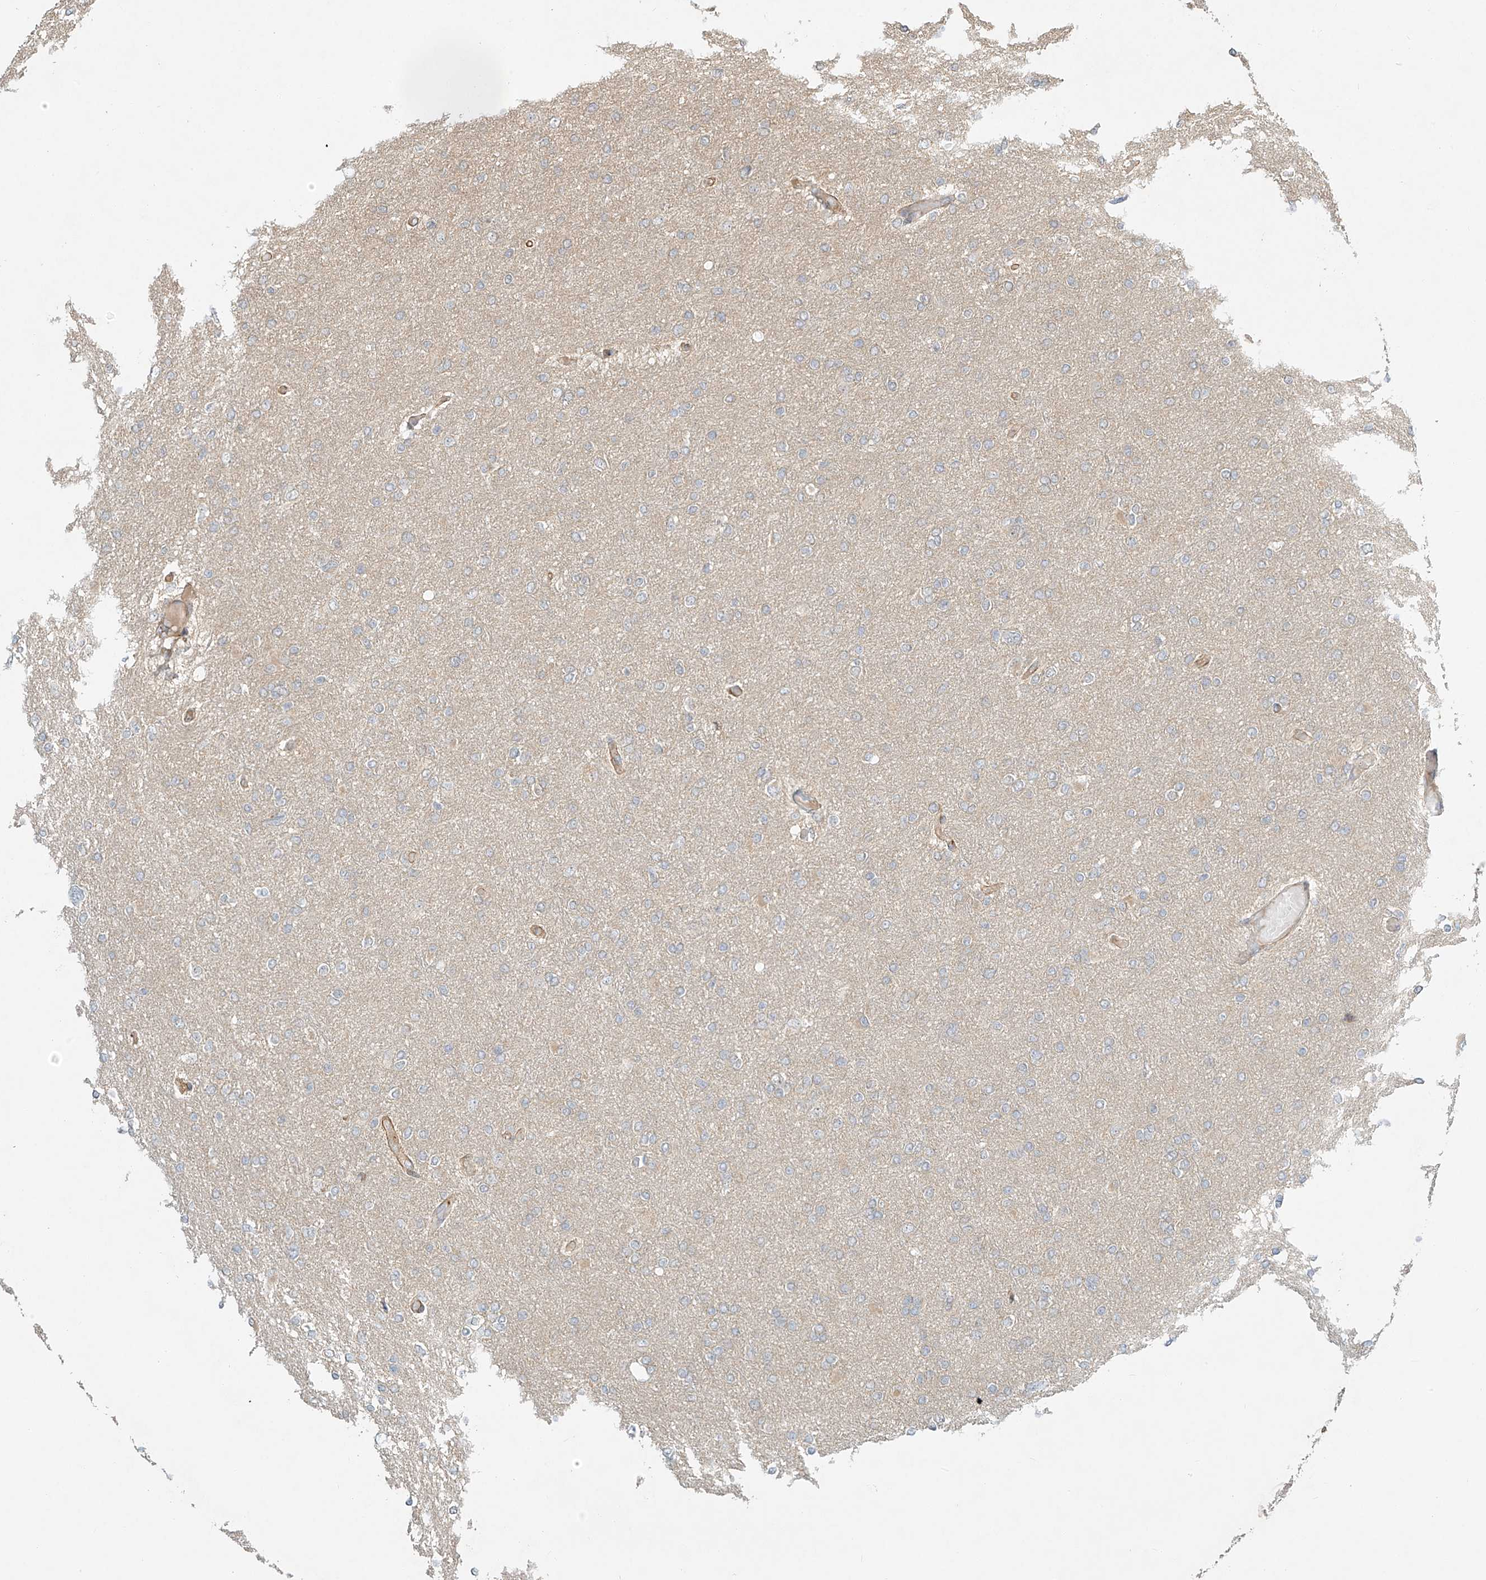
{"staining": {"intensity": "negative", "quantity": "none", "location": "none"}, "tissue": "glioma", "cell_type": "Tumor cells", "image_type": "cancer", "snomed": [{"axis": "morphology", "description": "Glioma, malignant, High grade"}, {"axis": "topography", "description": "Cerebral cortex"}], "caption": "An immunohistochemistry histopathology image of malignant glioma (high-grade) is shown. There is no staining in tumor cells of malignant glioma (high-grade). (DAB (3,3'-diaminobenzidine) IHC visualized using brightfield microscopy, high magnification).", "gene": "CSMD3", "patient": {"sex": "female", "age": 36}}